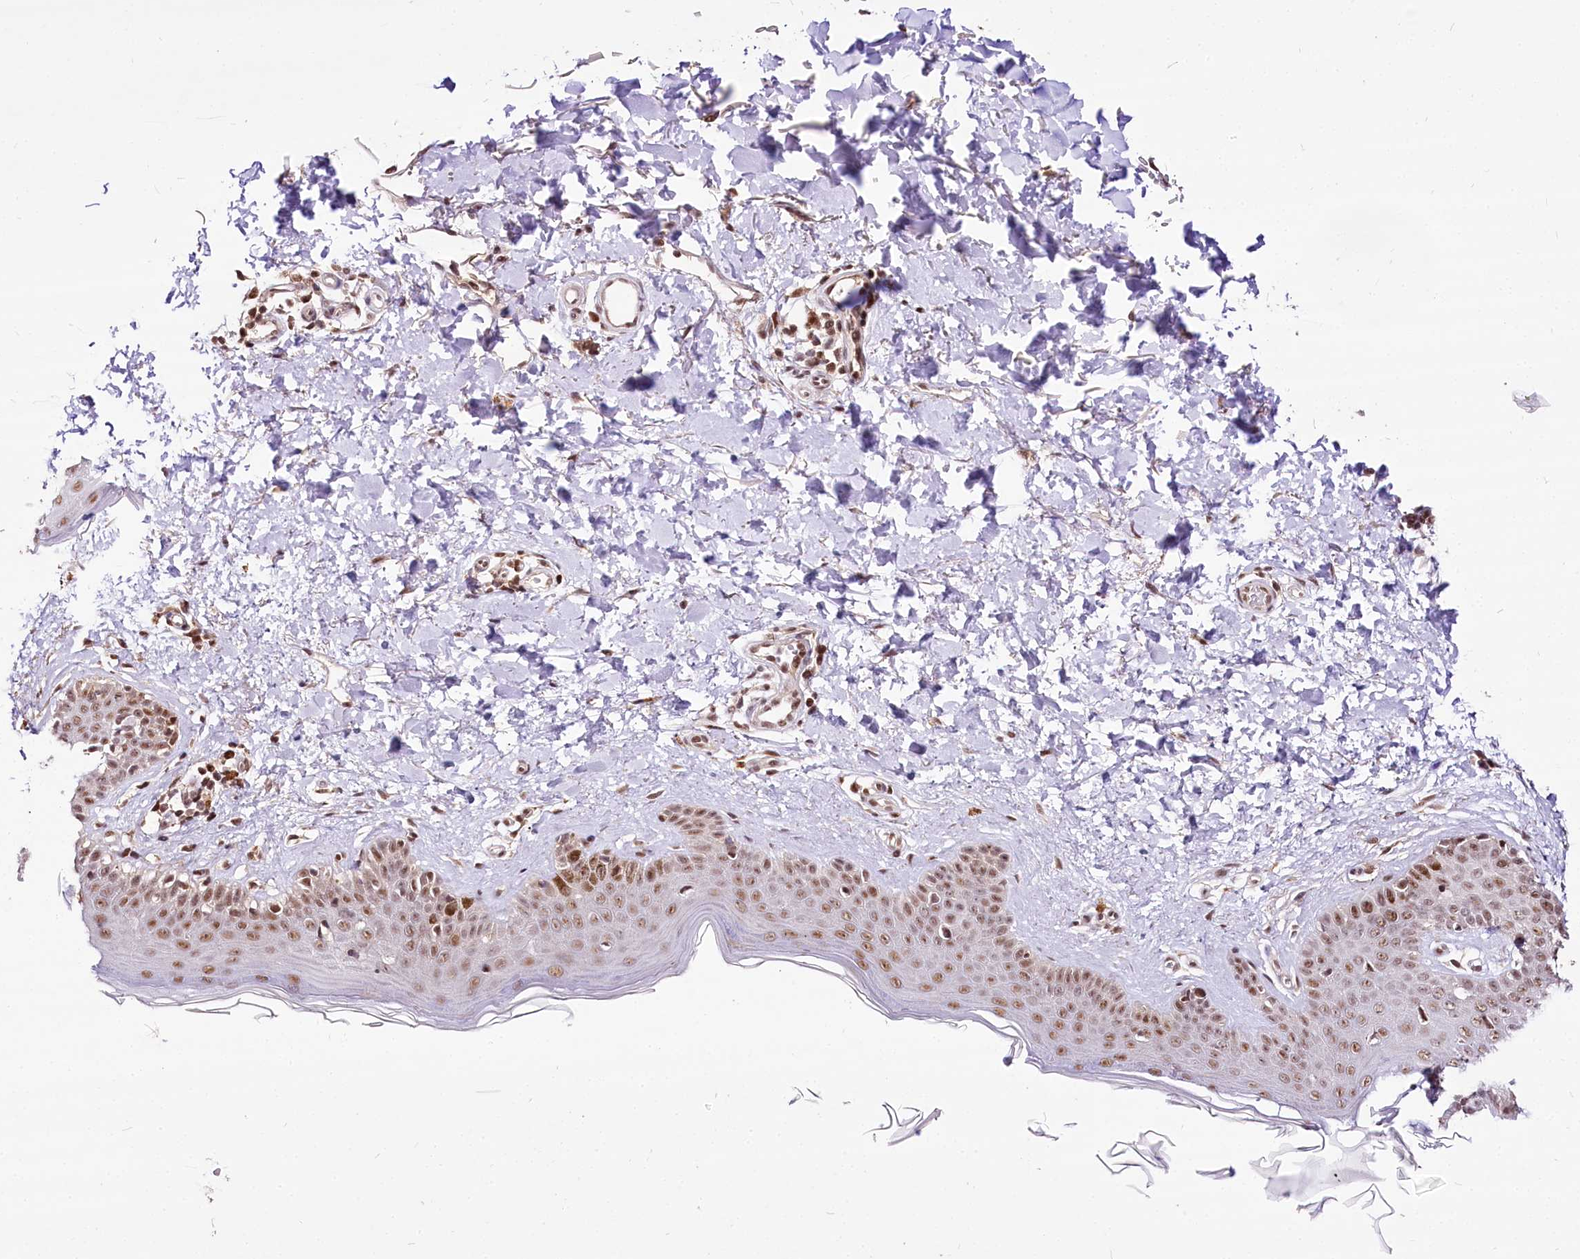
{"staining": {"intensity": "moderate", "quantity": ">75%", "location": "nuclear"}, "tissue": "skin", "cell_type": "Fibroblasts", "image_type": "normal", "snomed": [{"axis": "morphology", "description": "Normal tissue, NOS"}, {"axis": "topography", "description": "Skin"}], "caption": "Immunohistochemical staining of unremarkable human skin shows >75% levels of moderate nuclear protein staining in approximately >75% of fibroblasts.", "gene": "POLA2", "patient": {"sex": "male", "age": 52}}